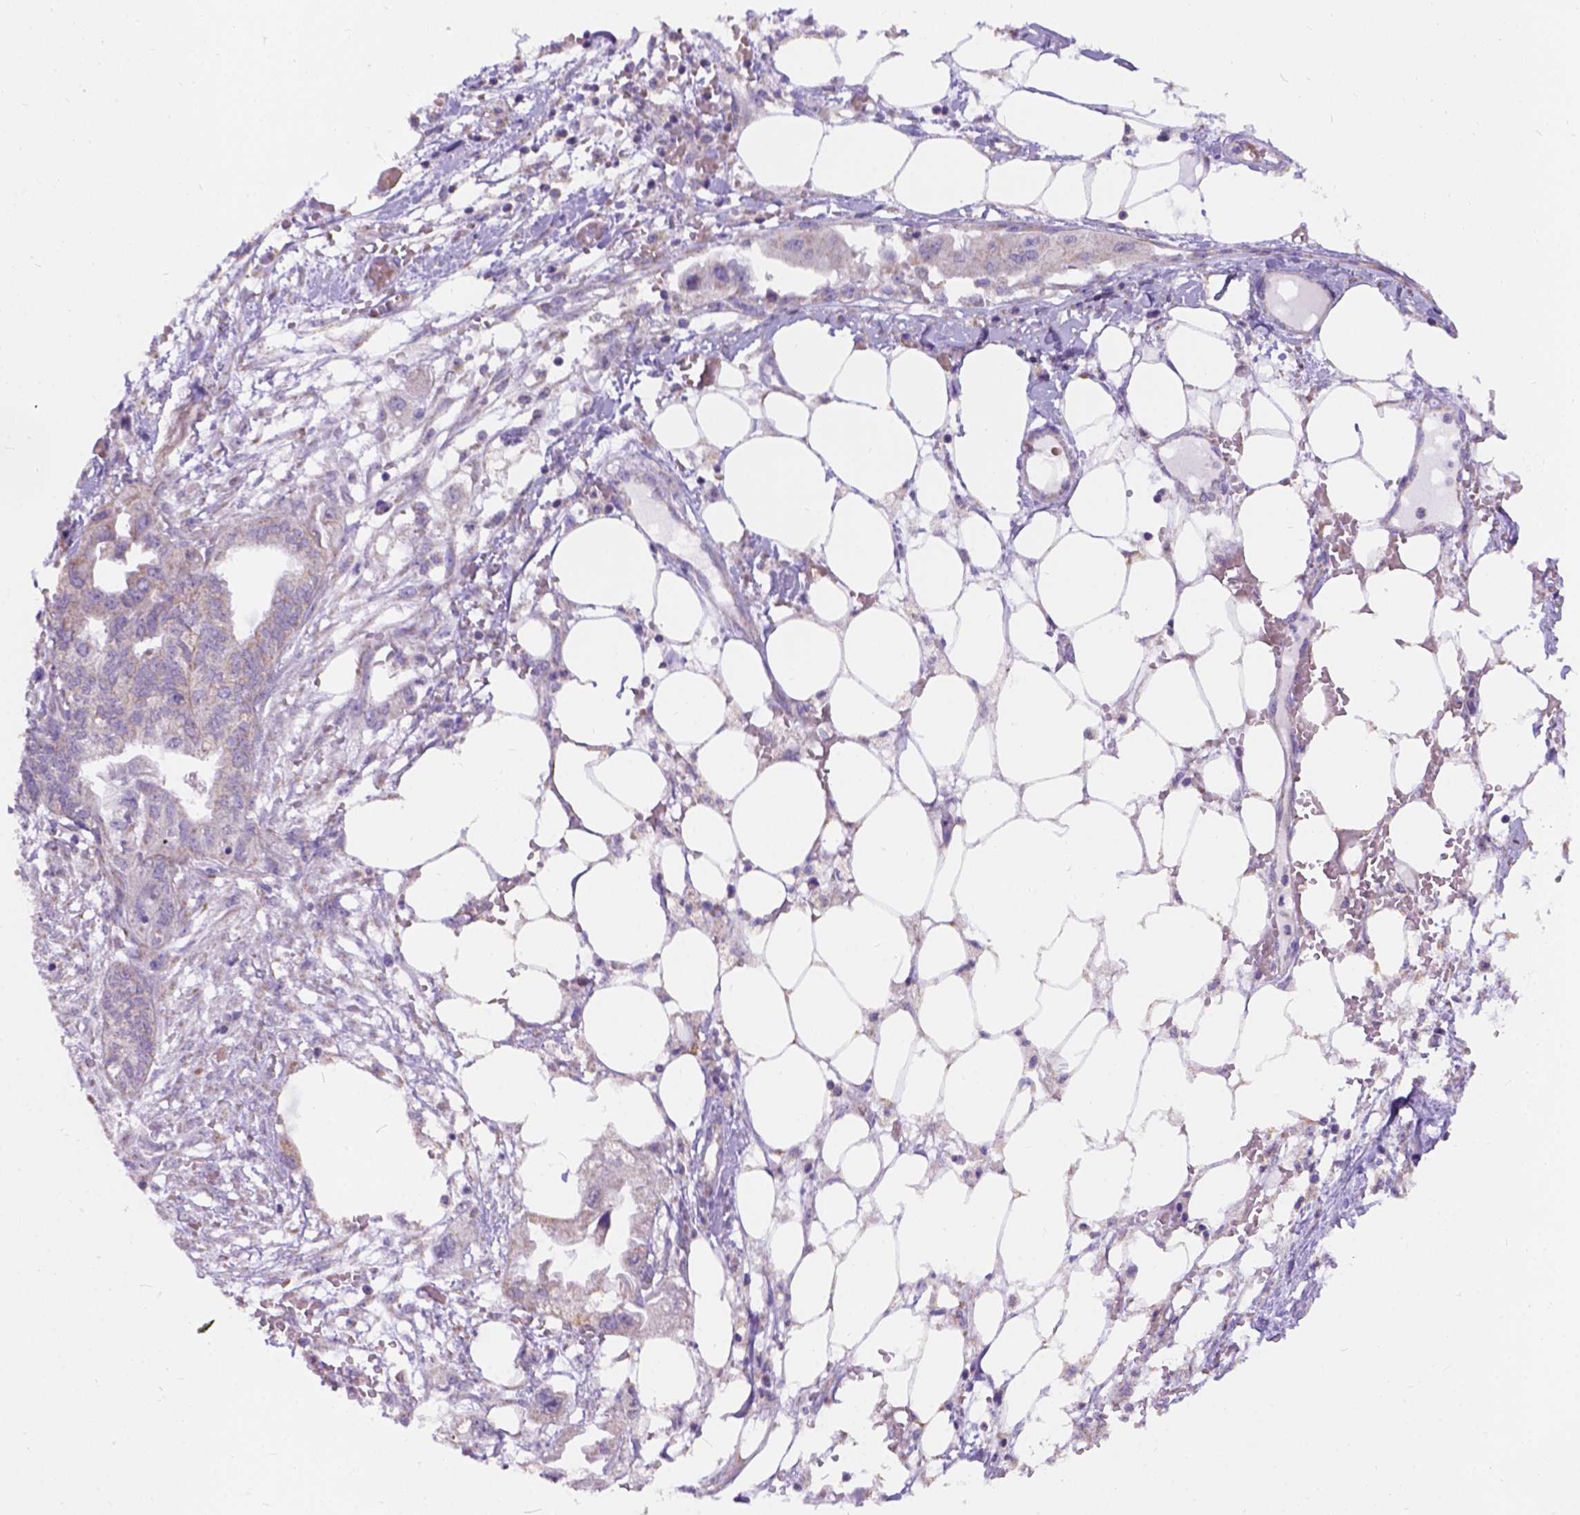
{"staining": {"intensity": "moderate", "quantity": "<25%", "location": "cytoplasmic/membranous"}, "tissue": "endometrial cancer", "cell_type": "Tumor cells", "image_type": "cancer", "snomed": [{"axis": "morphology", "description": "Adenocarcinoma, NOS"}, {"axis": "morphology", "description": "Adenocarcinoma, metastatic, NOS"}, {"axis": "topography", "description": "Adipose tissue"}, {"axis": "topography", "description": "Endometrium"}], "caption": "Human endometrial cancer stained with a brown dye reveals moderate cytoplasmic/membranous positive staining in about <25% of tumor cells.", "gene": "L2HGDH", "patient": {"sex": "female", "age": 67}}